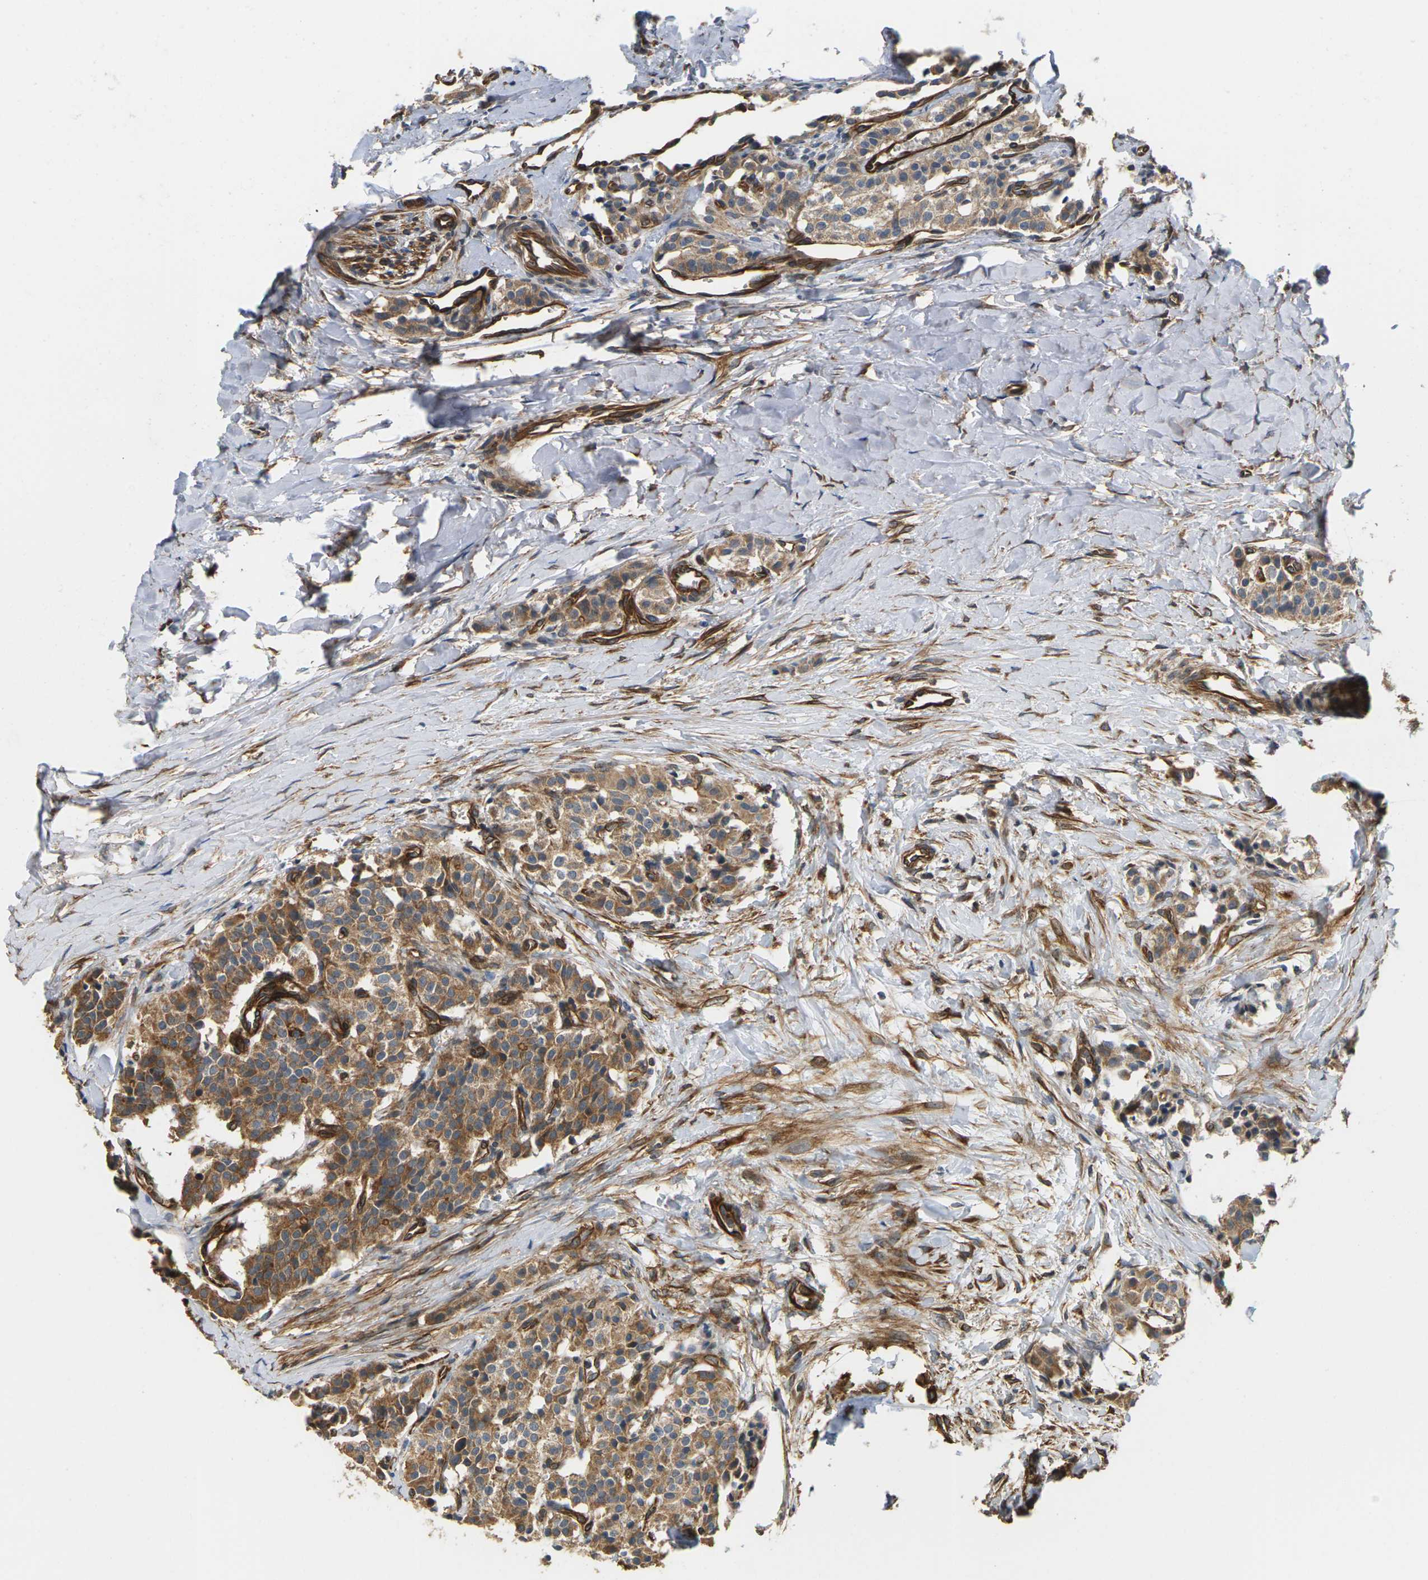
{"staining": {"intensity": "moderate", "quantity": ">75%", "location": "cytoplasmic/membranous"}, "tissue": "carcinoid", "cell_type": "Tumor cells", "image_type": "cancer", "snomed": [{"axis": "morphology", "description": "Carcinoid, malignant, NOS"}, {"axis": "topography", "description": "Lung"}], "caption": "Human carcinoid stained with a brown dye displays moderate cytoplasmic/membranous positive expression in approximately >75% of tumor cells.", "gene": "PCDHB4", "patient": {"sex": "male", "age": 30}}